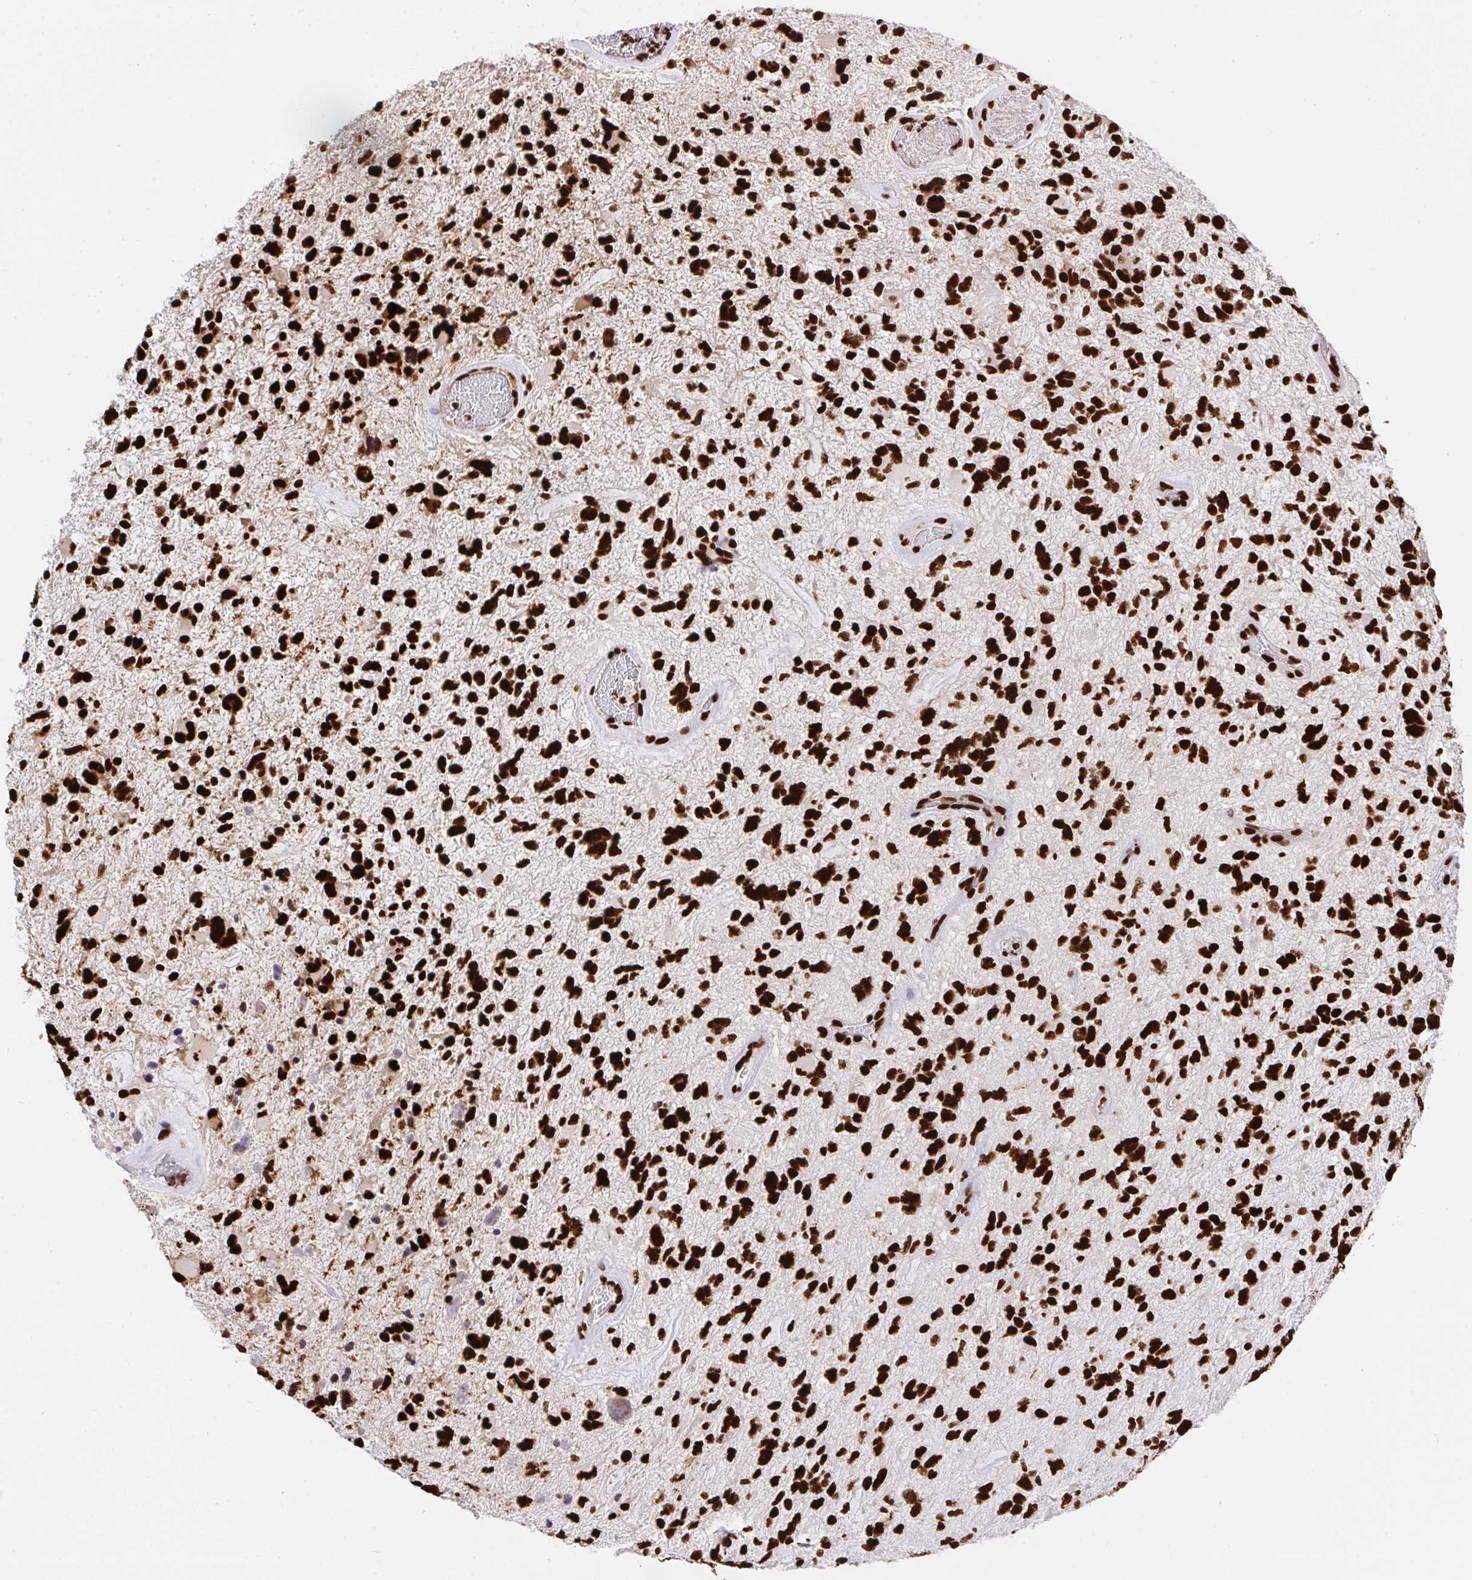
{"staining": {"intensity": "strong", "quantity": ">75%", "location": "nuclear"}, "tissue": "glioma", "cell_type": "Tumor cells", "image_type": "cancer", "snomed": [{"axis": "morphology", "description": "Glioma, malignant, High grade"}, {"axis": "topography", "description": "Brain"}], "caption": "DAB immunohistochemical staining of human high-grade glioma (malignant) shows strong nuclear protein expression in about >75% of tumor cells.", "gene": "HNRNPL", "patient": {"sex": "female", "age": 11}}